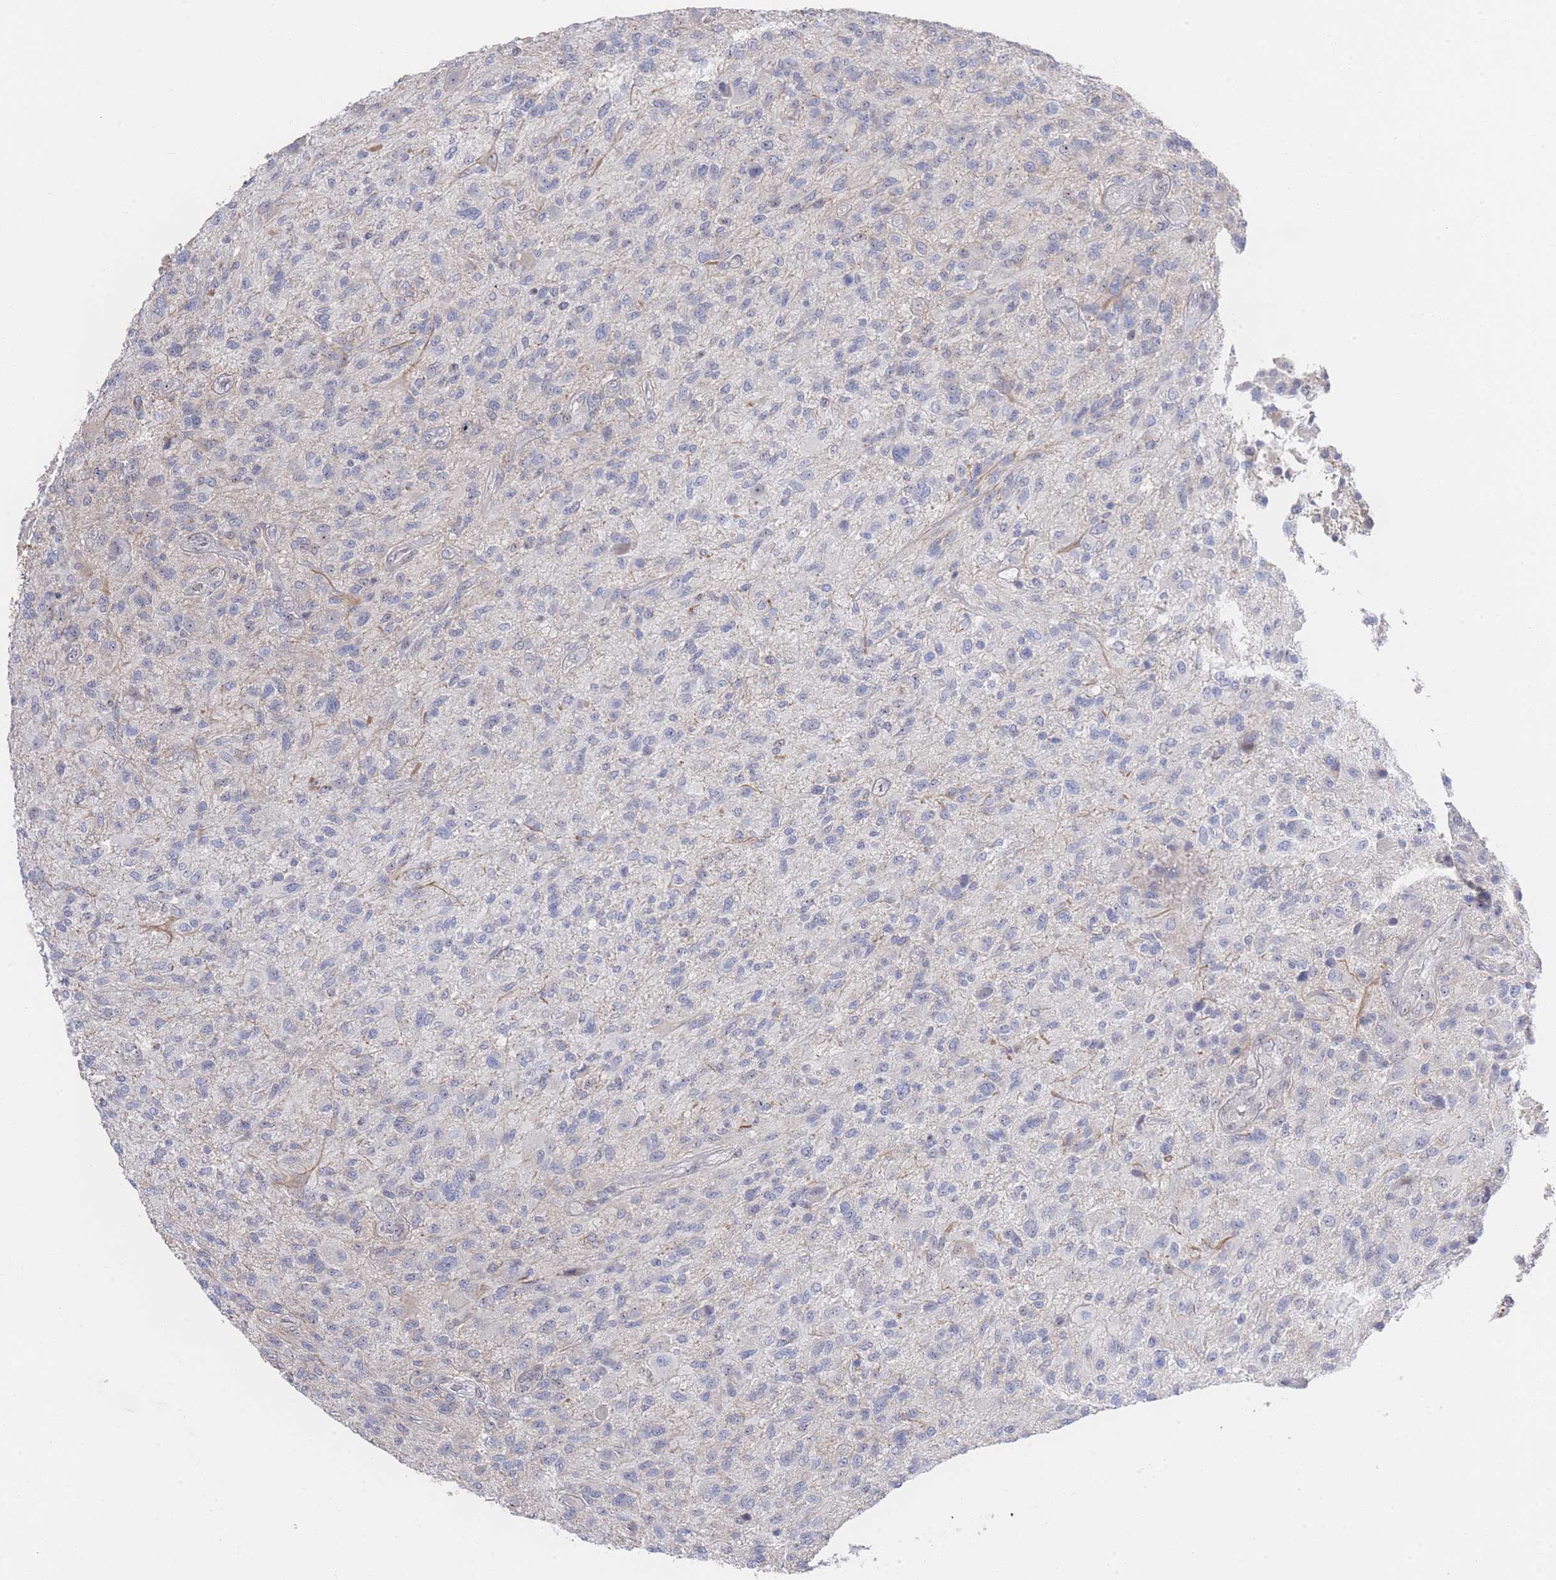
{"staining": {"intensity": "negative", "quantity": "none", "location": "none"}, "tissue": "glioma", "cell_type": "Tumor cells", "image_type": "cancer", "snomed": [{"axis": "morphology", "description": "Glioma, malignant, High grade"}, {"axis": "topography", "description": "Brain"}], "caption": "Malignant high-grade glioma stained for a protein using IHC reveals no positivity tumor cells.", "gene": "ZNF142", "patient": {"sex": "male", "age": 47}}